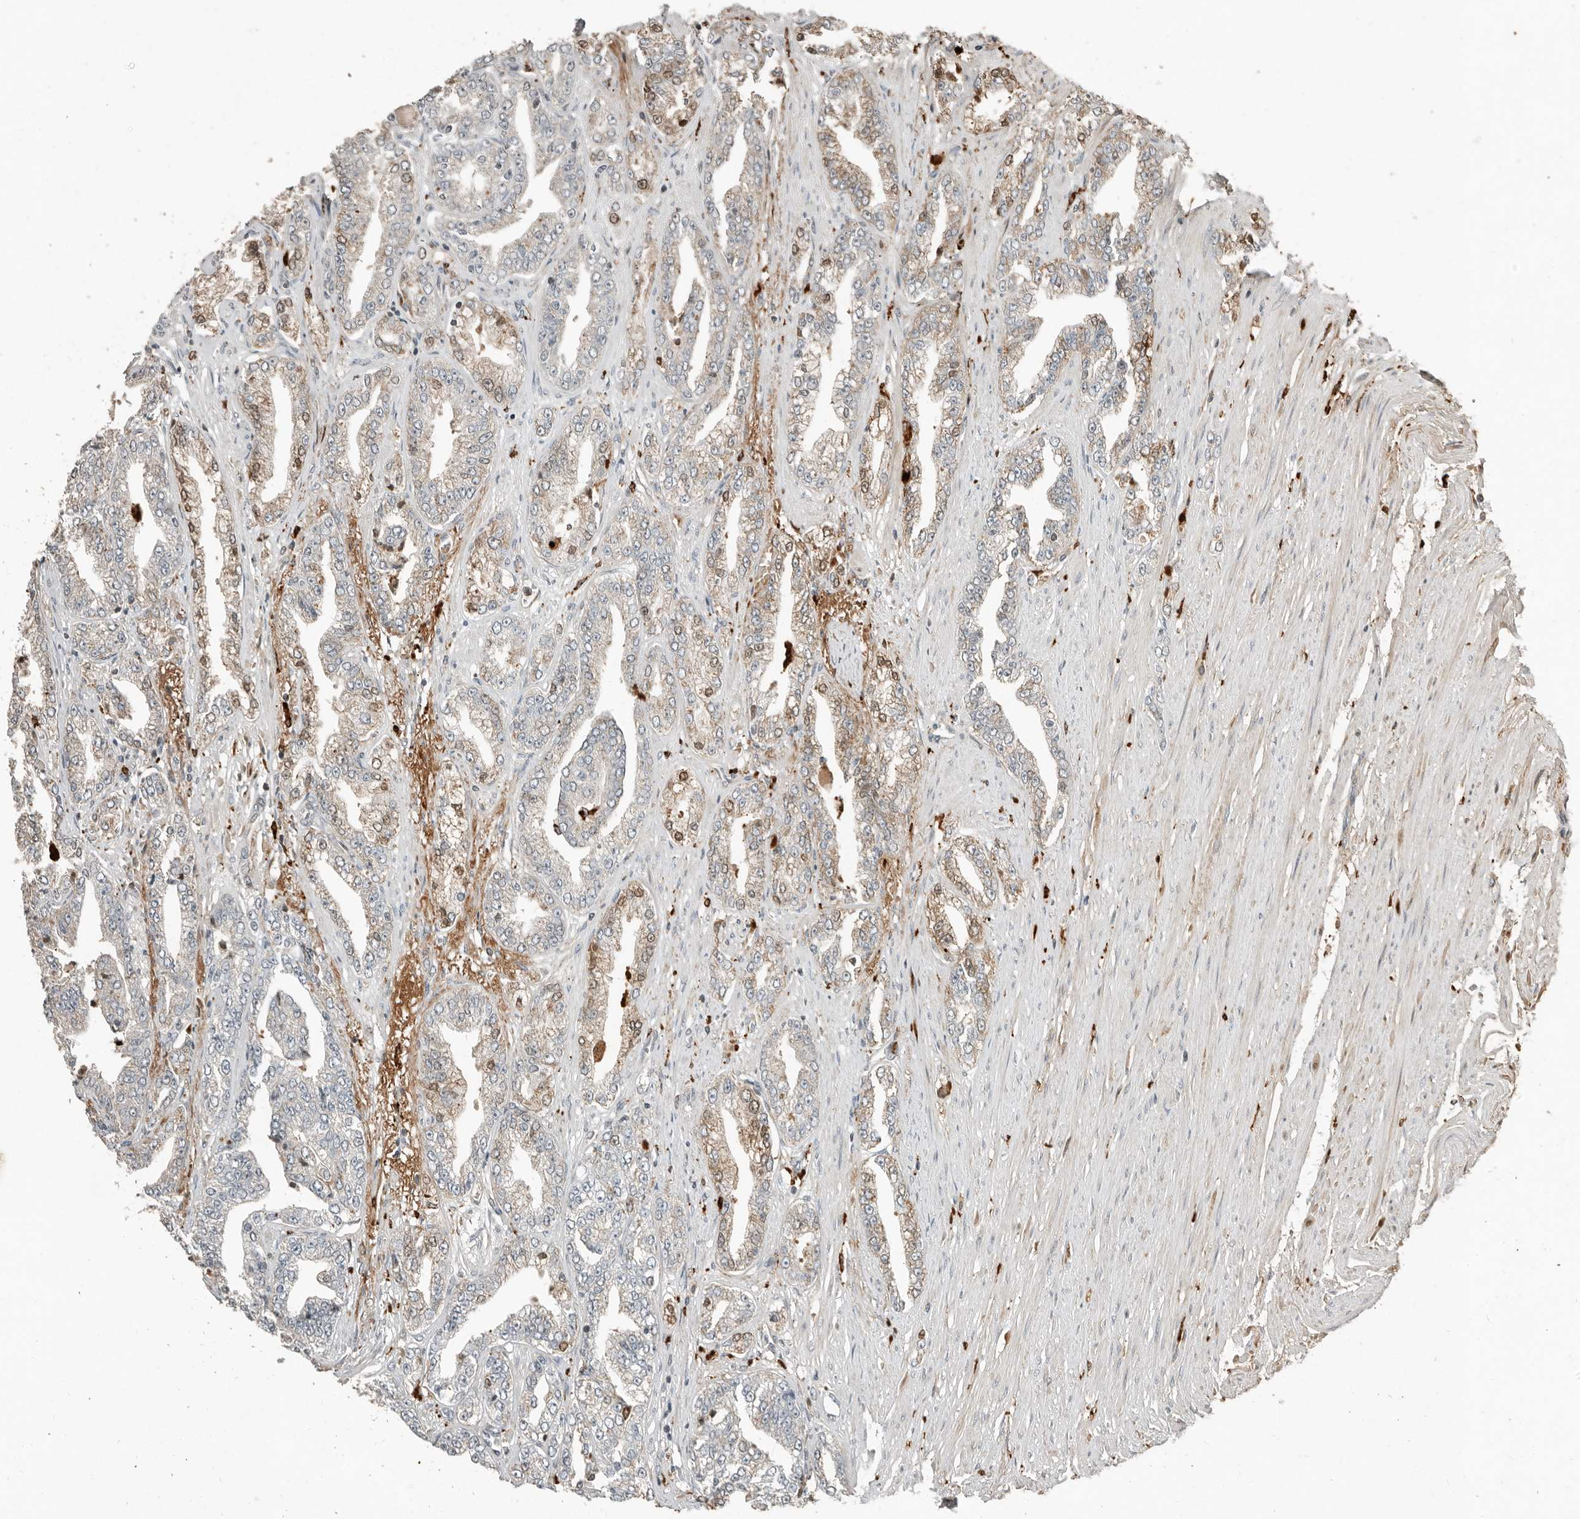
{"staining": {"intensity": "moderate", "quantity": "<25%", "location": "cytoplasmic/membranous"}, "tissue": "prostate cancer", "cell_type": "Tumor cells", "image_type": "cancer", "snomed": [{"axis": "morphology", "description": "Adenocarcinoma, High grade"}, {"axis": "topography", "description": "Prostate"}], "caption": "Human prostate adenocarcinoma (high-grade) stained for a protein (brown) exhibits moderate cytoplasmic/membranous positive expression in approximately <25% of tumor cells.", "gene": "KLHL38", "patient": {"sex": "male", "age": 71}}